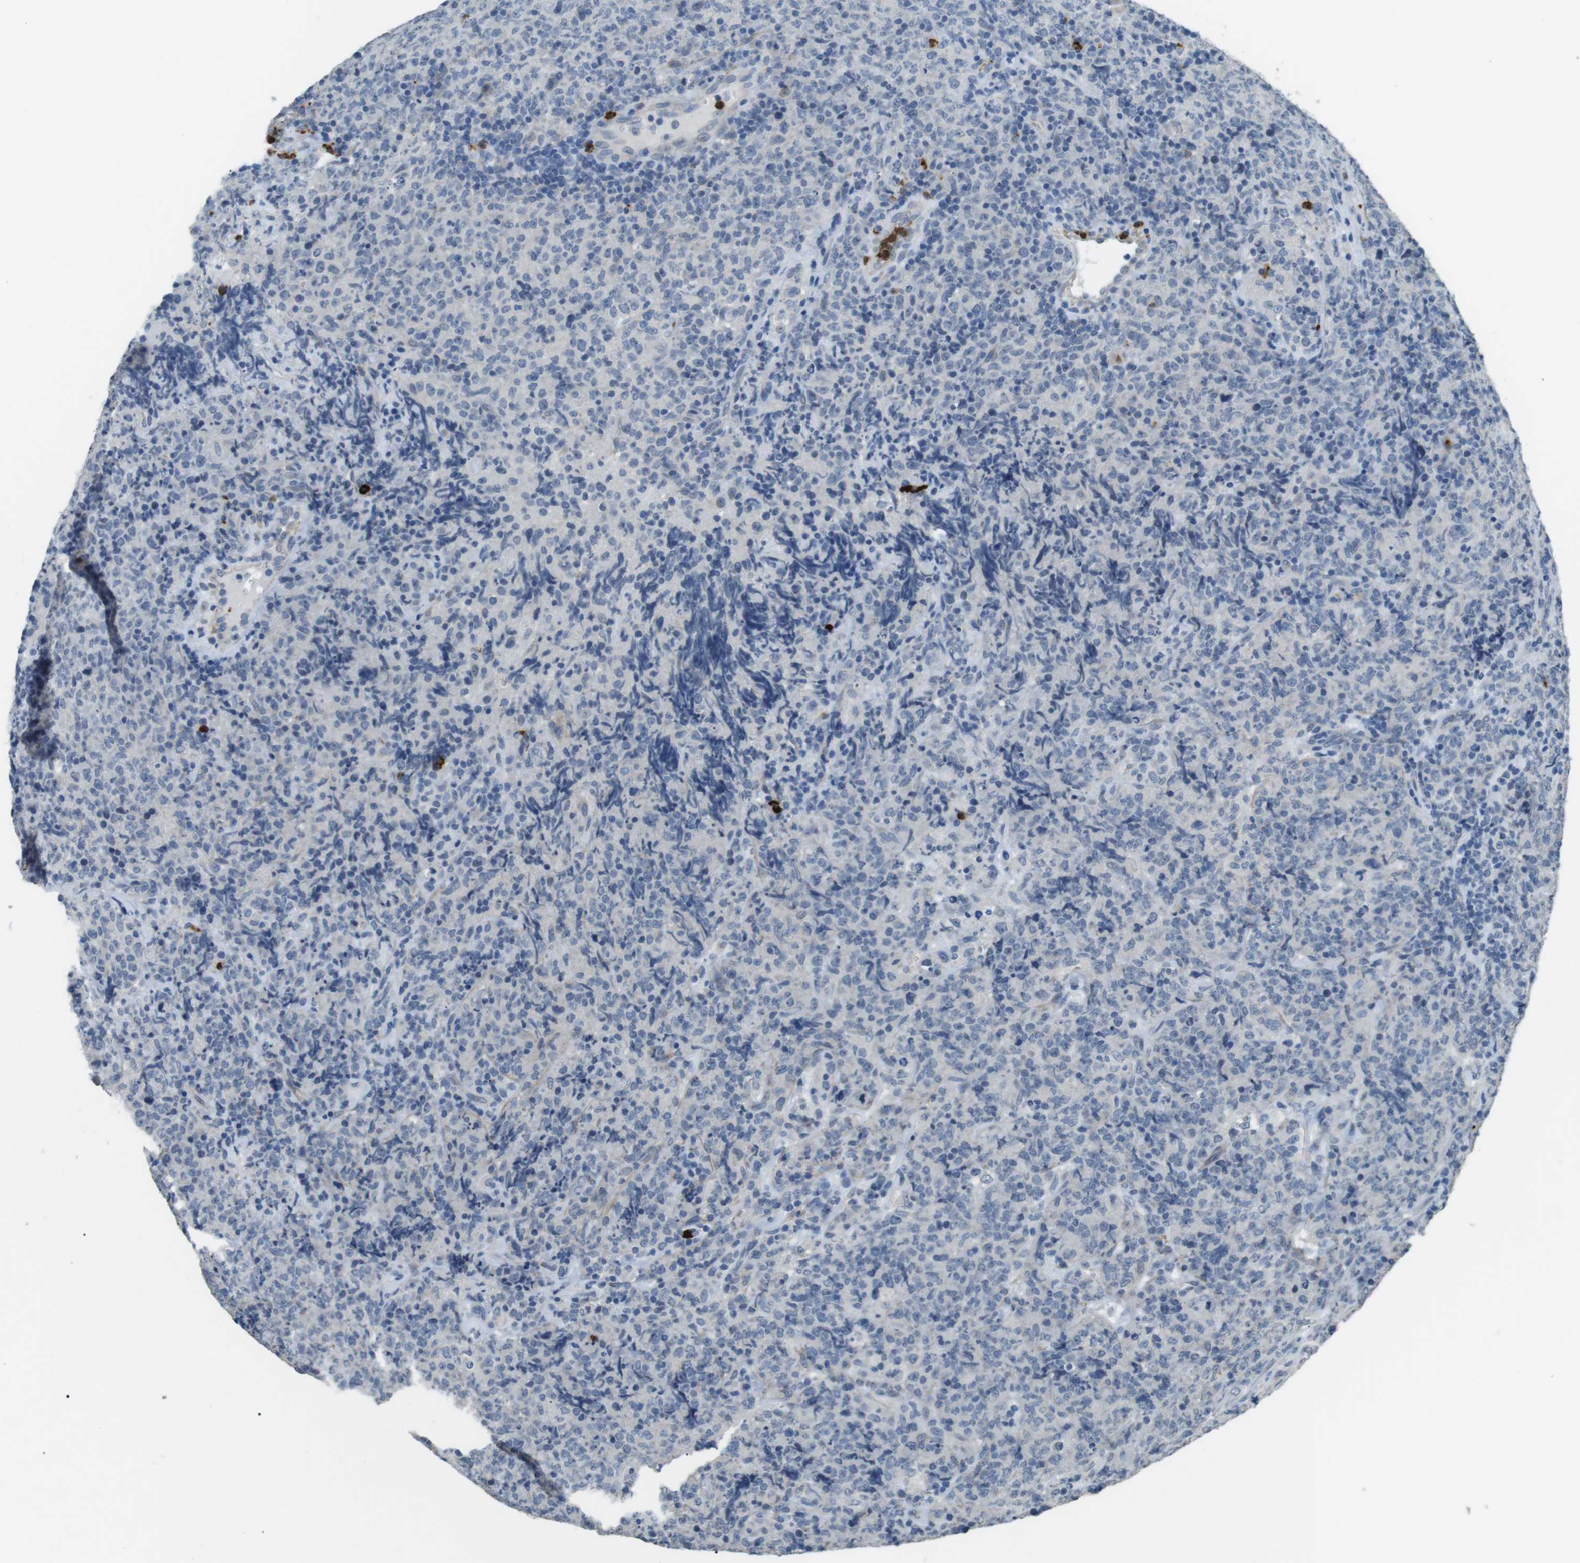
{"staining": {"intensity": "negative", "quantity": "none", "location": "none"}, "tissue": "lymphoma", "cell_type": "Tumor cells", "image_type": "cancer", "snomed": [{"axis": "morphology", "description": "Malignant lymphoma, non-Hodgkin's type, High grade"}, {"axis": "topography", "description": "Tonsil"}], "caption": "DAB (3,3'-diaminobenzidine) immunohistochemical staining of lymphoma exhibits no significant expression in tumor cells.", "gene": "GZMM", "patient": {"sex": "female", "age": 36}}